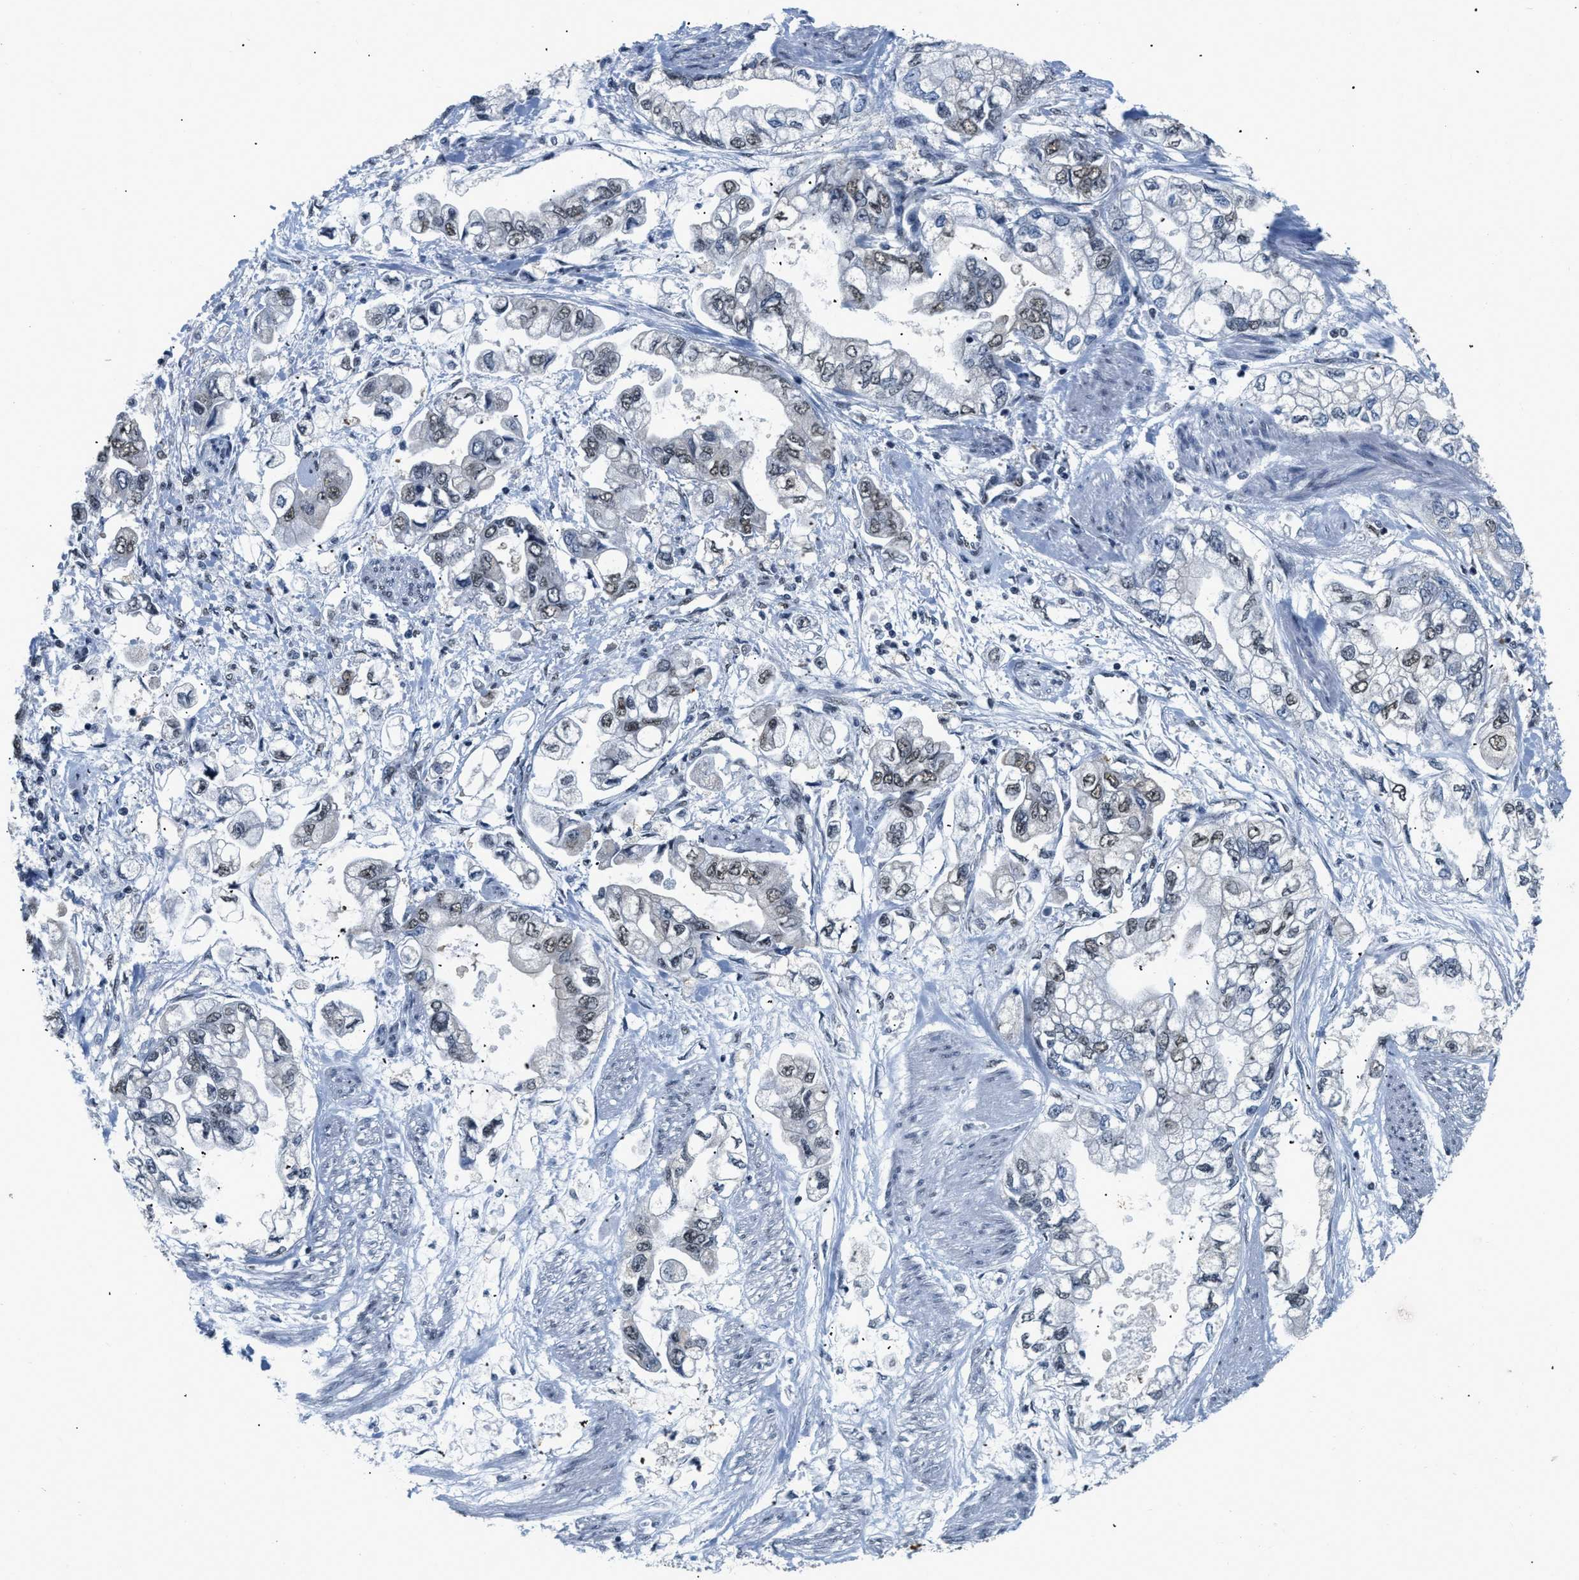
{"staining": {"intensity": "weak", "quantity": "25%-75%", "location": "nuclear"}, "tissue": "stomach cancer", "cell_type": "Tumor cells", "image_type": "cancer", "snomed": [{"axis": "morphology", "description": "Normal tissue, NOS"}, {"axis": "morphology", "description": "Adenocarcinoma, NOS"}, {"axis": "topography", "description": "Stomach"}], "caption": "Stomach cancer tissue displays weak nuclear positivity in approximately 25%-75% of tumor cells, visualized by immunohistochemistry.", "gene": "RAF1", "patient": {"sex": "male", "age": 62}}